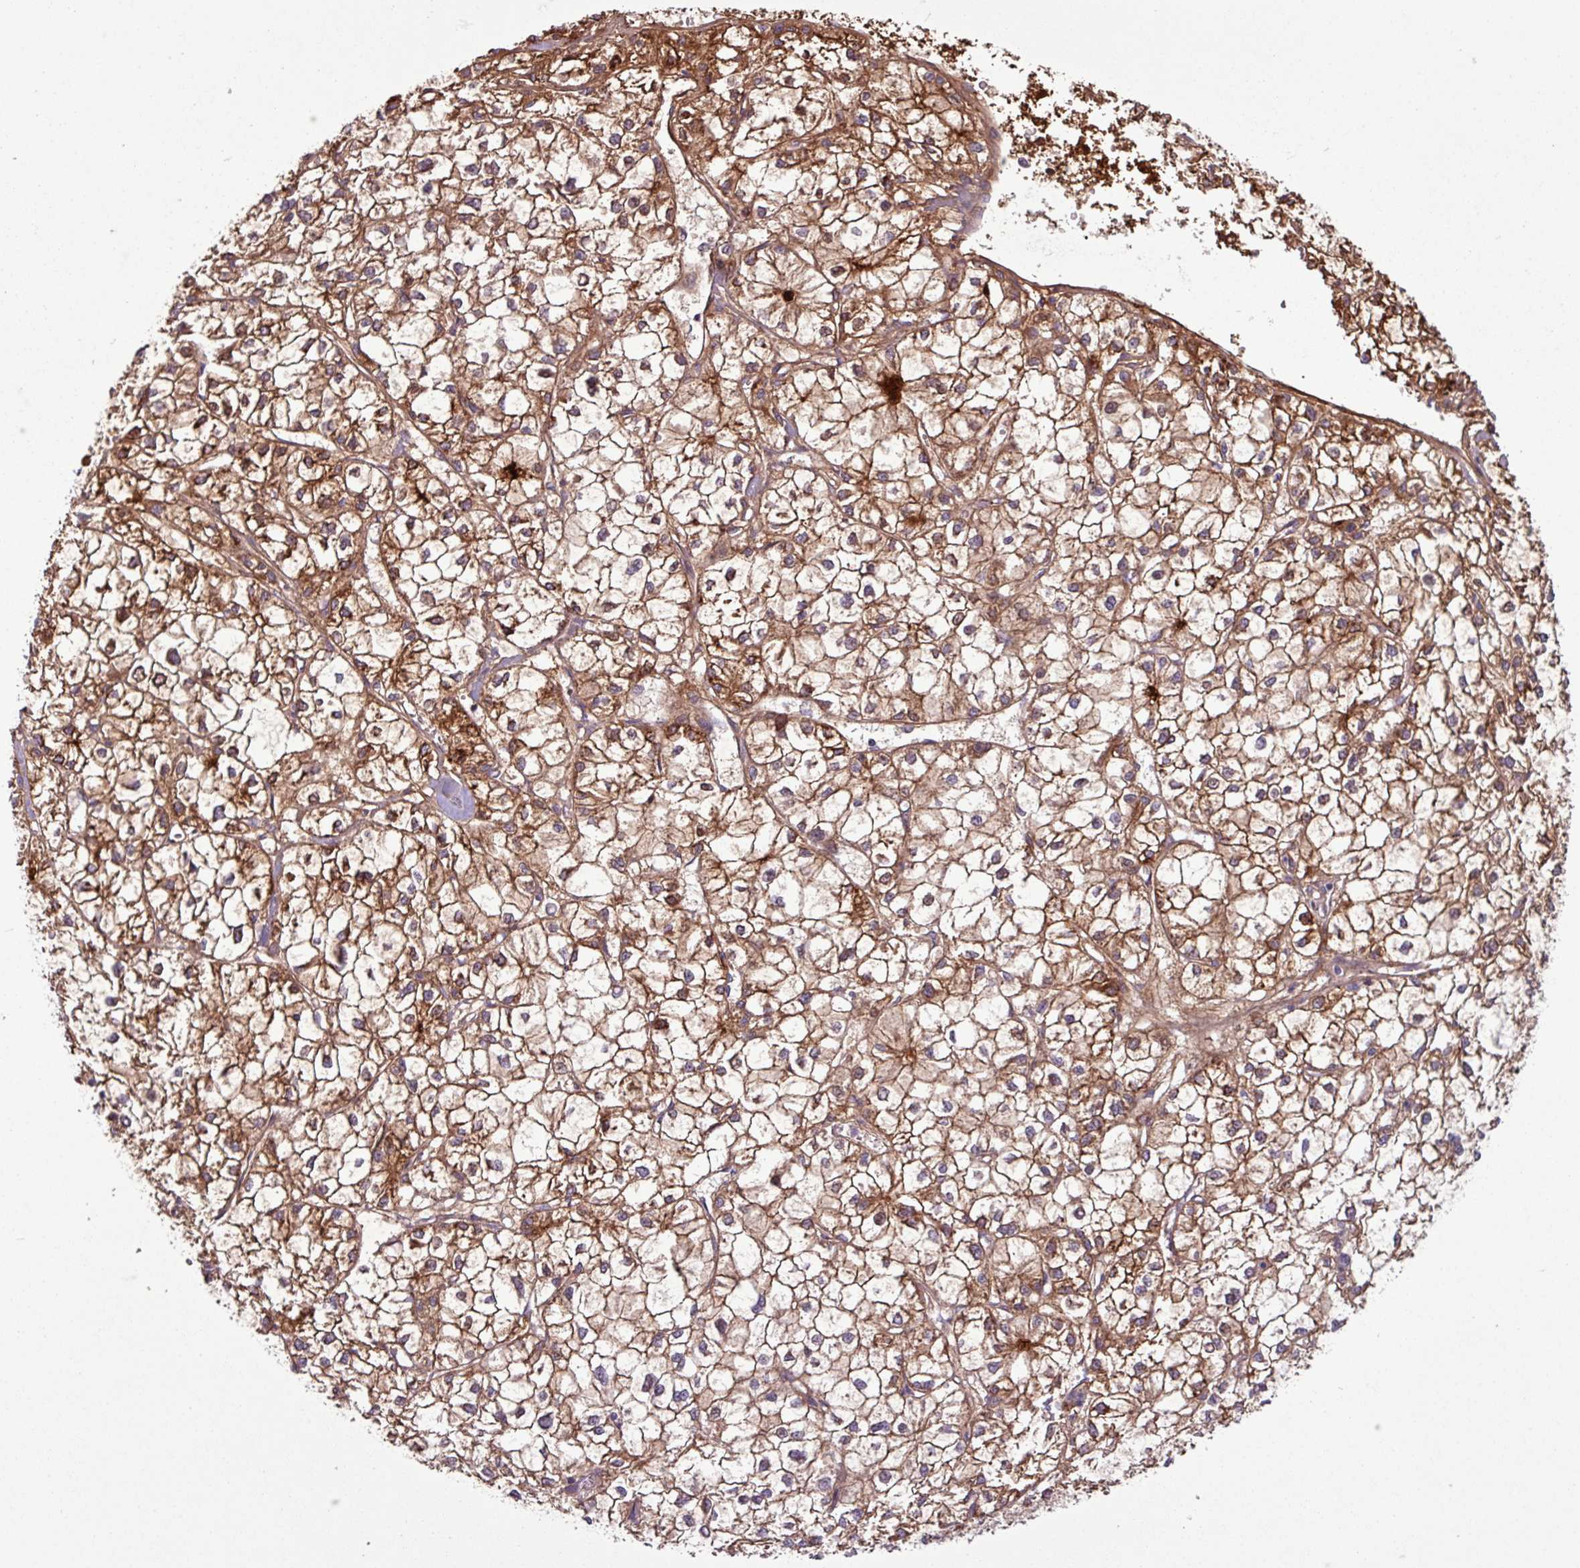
{"staining": {"intensity": "moderate", "quantity": ">75%", "location": "cytoplasmic/membranous"}, "tissue": "liver cancer", "cell_type": "Tumor cells", "image_type": "cancer", "snomed": [{"axis": "morphology", "description": "Carcinoma, Hepatocellular, NOS"}, {"axis": "topography", "description": "Liver"}], "caption": "Liver hepatocellular carcinoma stained with DAB immunohistochemistry (IHC) displays medium levels of moderate cytoplasmic/membranous expression in about >75% of tumor cells.", "gene": "C4B", "patient": {"sex": "female", "age": 43}}